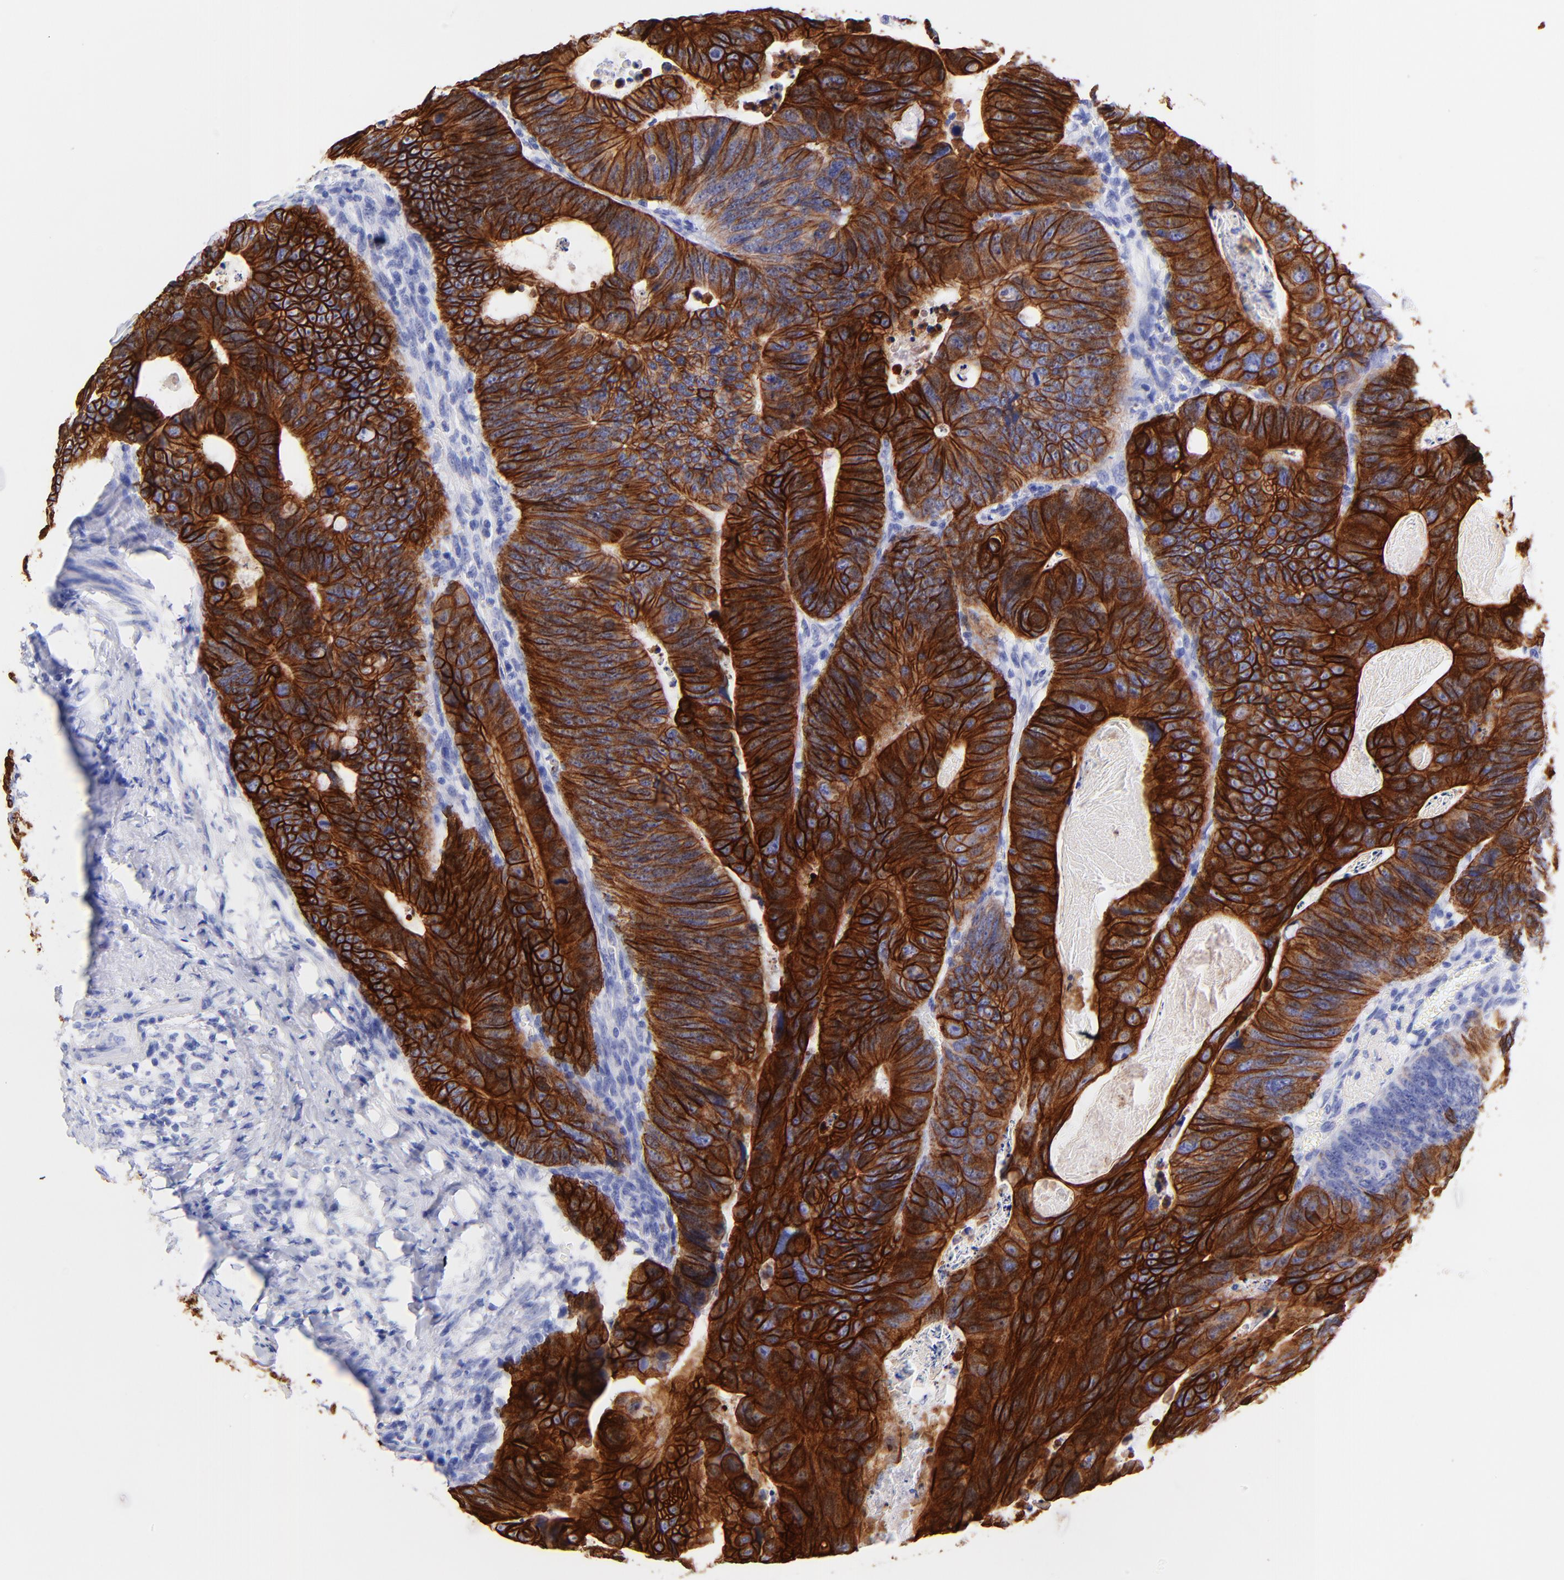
{"staining": {"intensity": "strong", "quantity": ">75%", "location": "cytoplasmic/membranous"}, "tissue": "colorectal cancer", "cell_type": "Tumor cells", "image_type": "cancer", "snomed": [{"axis": "morphology", "description": "Adenocarcinoma, NOS"}, {"axis": "topography", "description": "Colon"}], "caption": "Protein analysis of colorectal adenocarcinoma tissue demonstrates strong cytoplasmic/membranous expression in about >75% of tumor cells. (Stains: DAB (3,3'-diaminobenzidine) in brown, nuclei in blue, Microscopy: brightfield microscopy at high magnification).", "gene": "KRT19", "patient": {"sex": "female", "age": 55}}